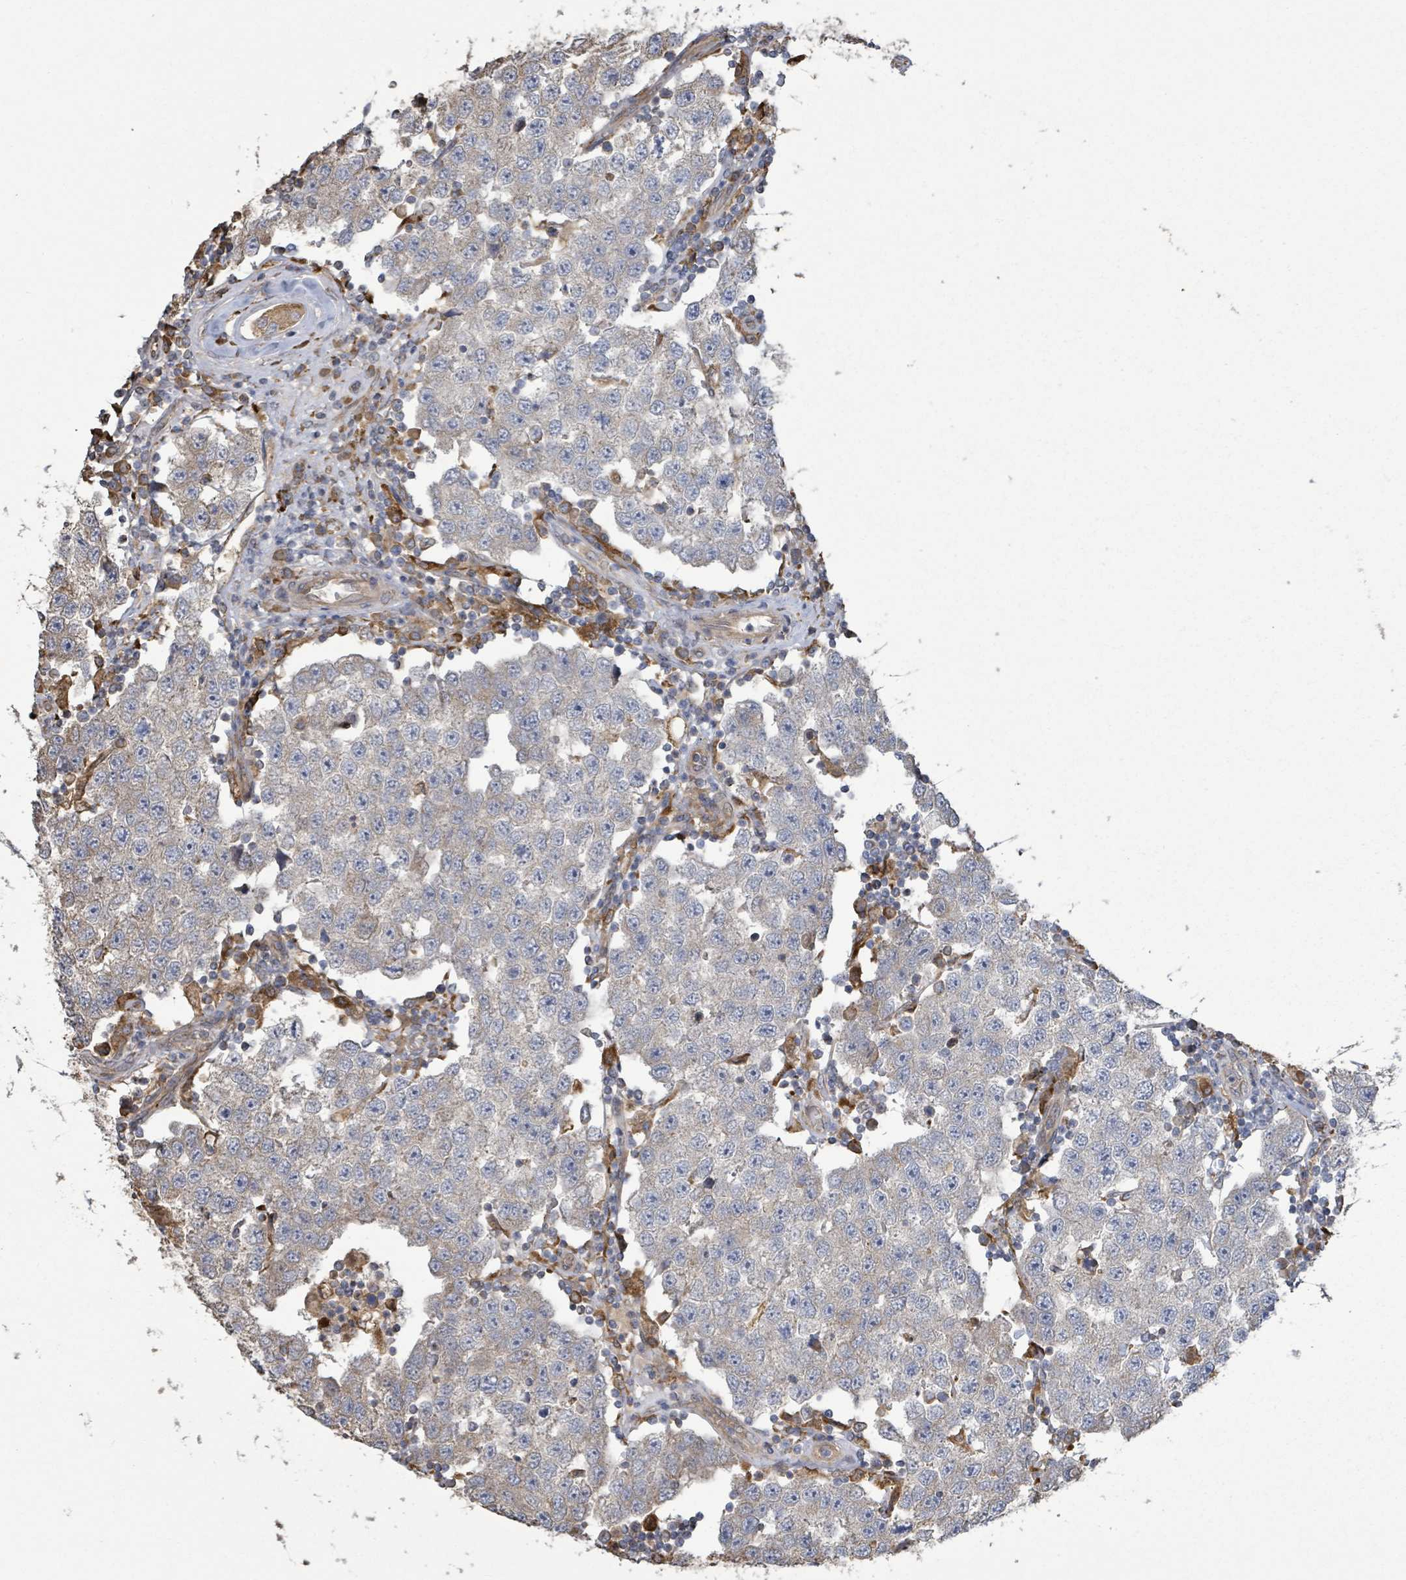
{"staining": {"intensity": "negative", "quantity": "none", "location": "none"}, "tissue": "testis cancer", "cell_type": "Tumor cells", "image_type": "cancer", "snomed": [{"axis": "morphology", "description": "Seminoma, NOS"}, {"axis": "topography", "description": "Testis"}], "caption": "This is a photomicrograph of immunohistochemistry staining of seminoma (testis), which shows no staining in tumor cells.", "gene": "ARPIN", "patient": {"sex": "male", "age": 34}}